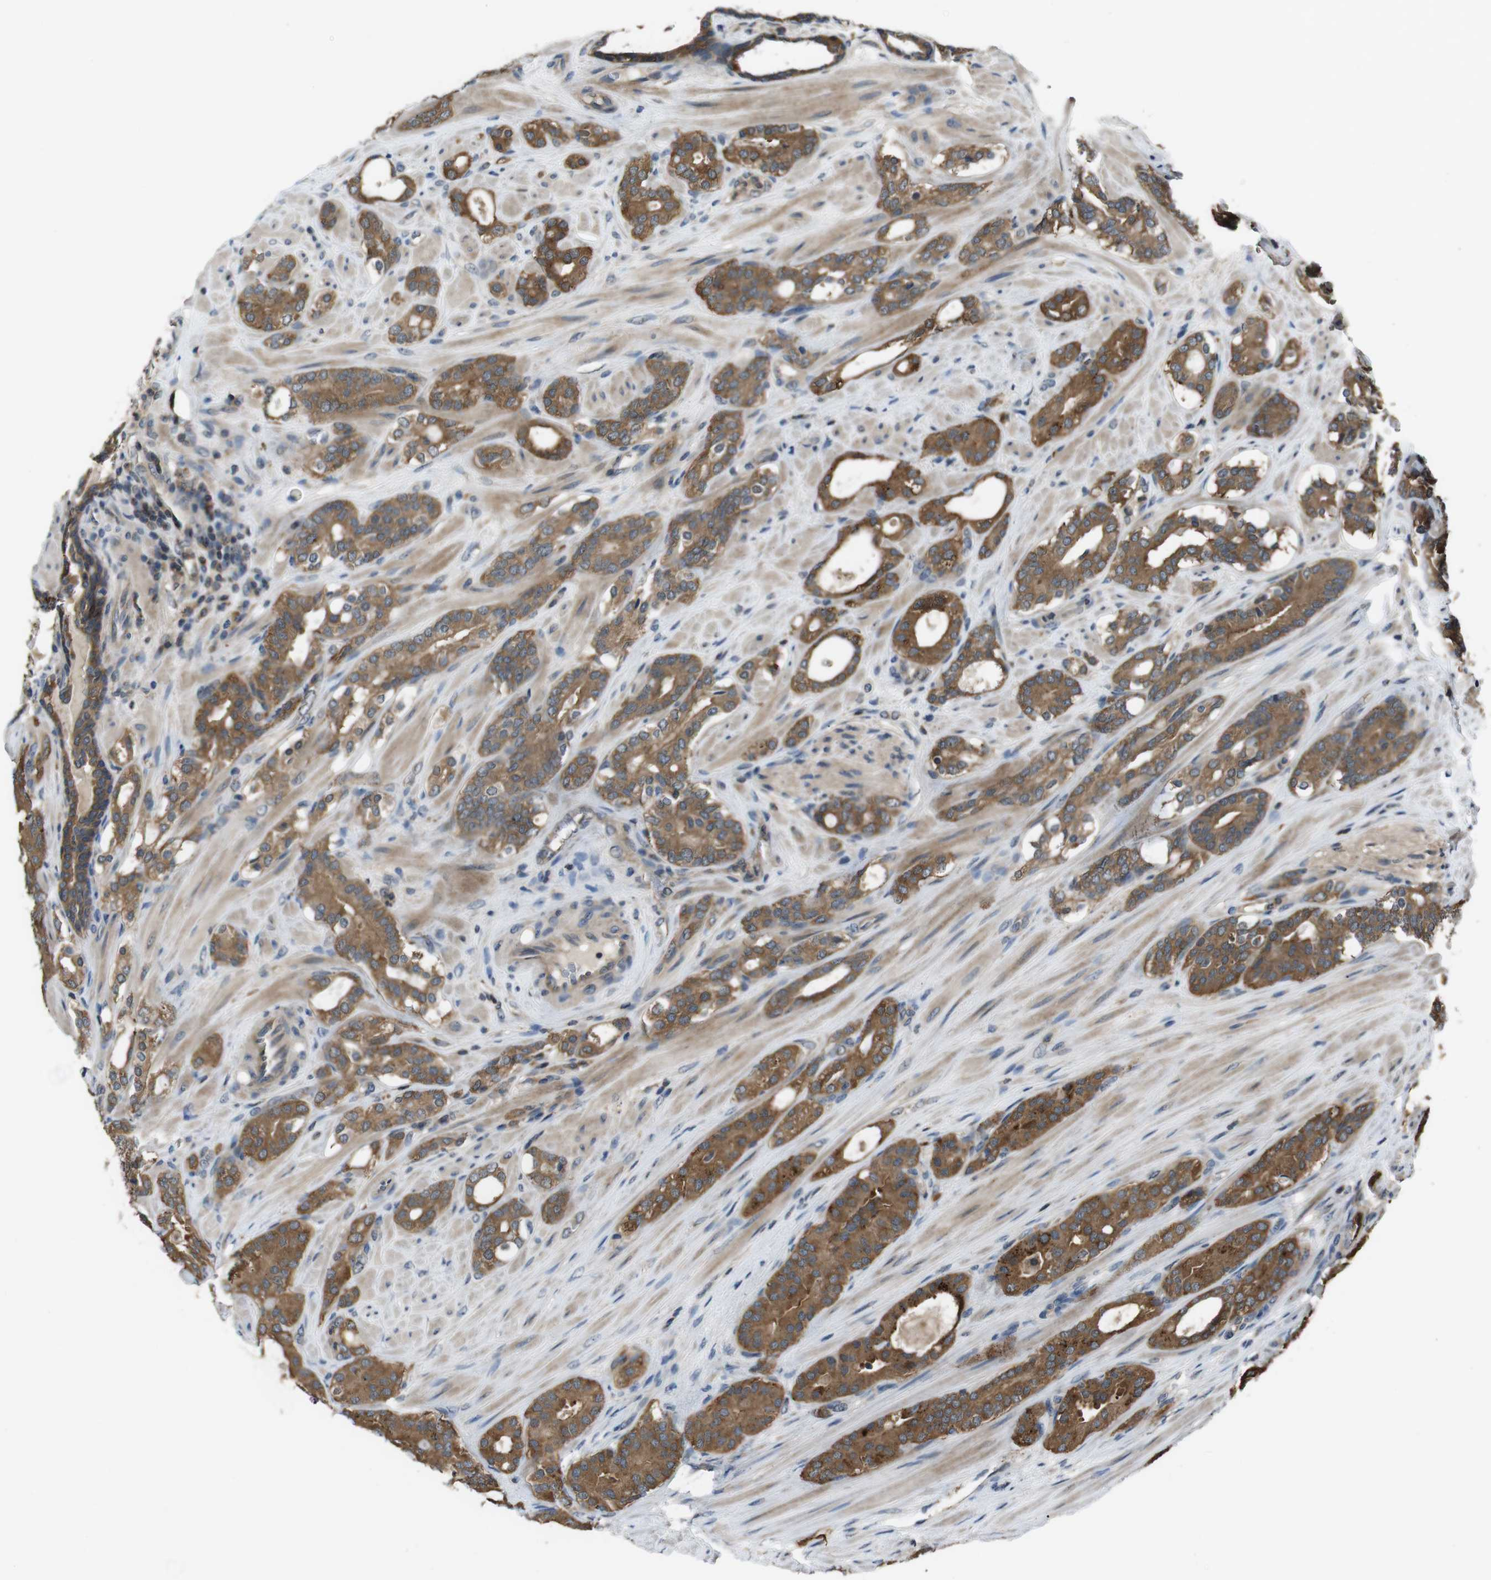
{"staining": {"intensity": "moderate", "quantity": ">75%", "location": "cytoplasmic/membranous"}, "tissue": "prostate cancer", "cell_type": "Tumor cells", "image_type": "cancer", "snomed": [{"axis": "morphology", "description": "Adenocarcinoma, Low grade"}, {"axis": "topography", "description": "Prostate"}], "caption": "Tumor cells show medium levels of moderate cytoplasmic/membranous staining in approximately >75% of cells in human prostate low-grade adenocarcinoma.", "gene": "SLC22A23", "patient": {"sex": "male", "age": 63}}